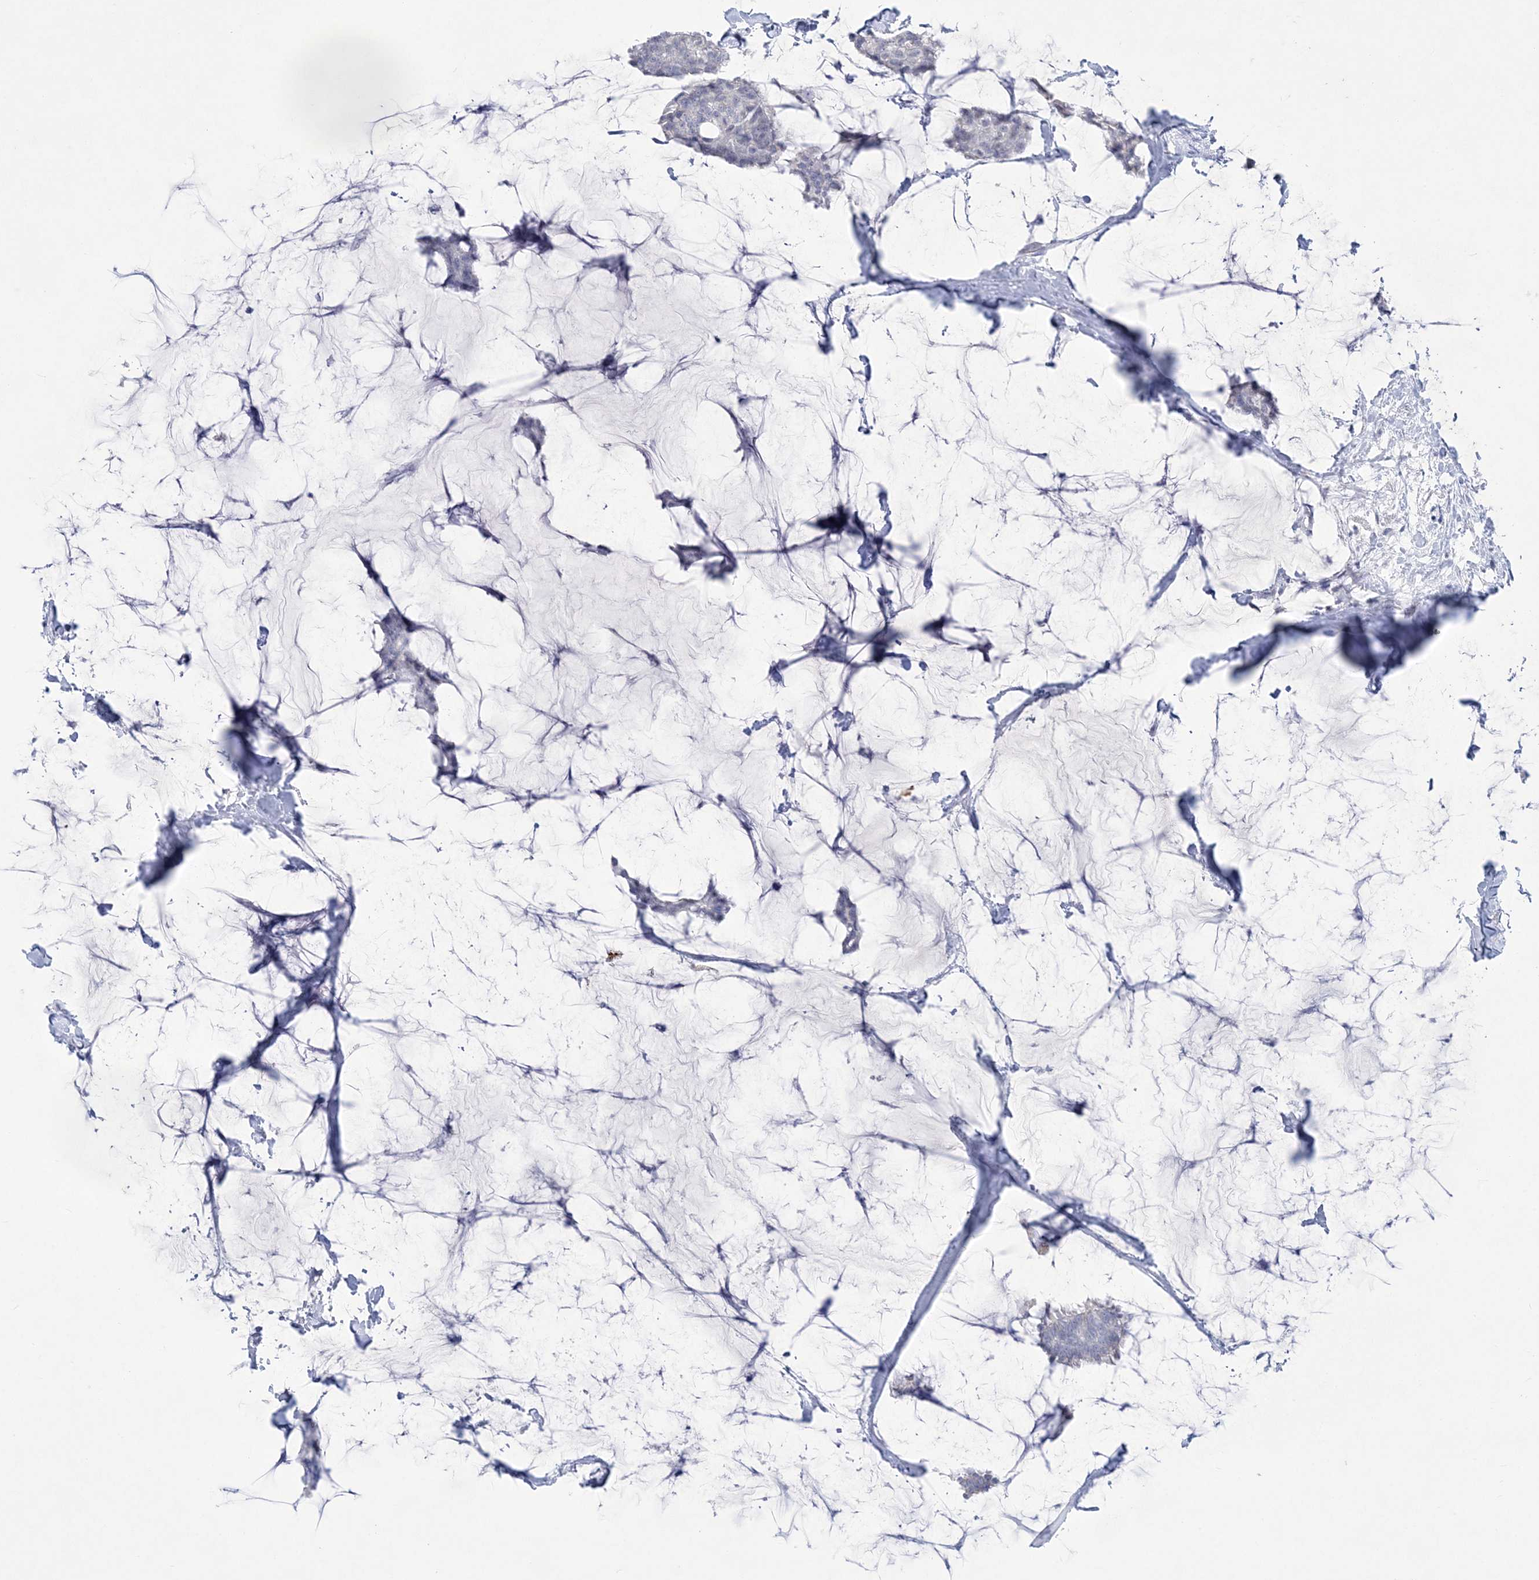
{"staining": {"intensity": "negative", "quantity": "none", "location": "none"}, "tissue": "breast cancer", "cell_type": "Tumor cells", "image_type": "cancer", "snomed": [{"axis": "morphology", "description": "Duct carcinoma"}, {"axis": "topography", "description": "Breast"}], "caption": "An immunohistochemistry (IHC) histopathology image of infiltrating ductal carcinoma (breast) is shown. There is no staining in tumor cells of infiltrating ductal carcinoma (breast). (DAB (3,3'-diaminobenzidine) immunohistochemistry (IHC) with hematoxylin counter stain).", "gene": "WDR27", "patient": {"sex": "female", "age": 93}}